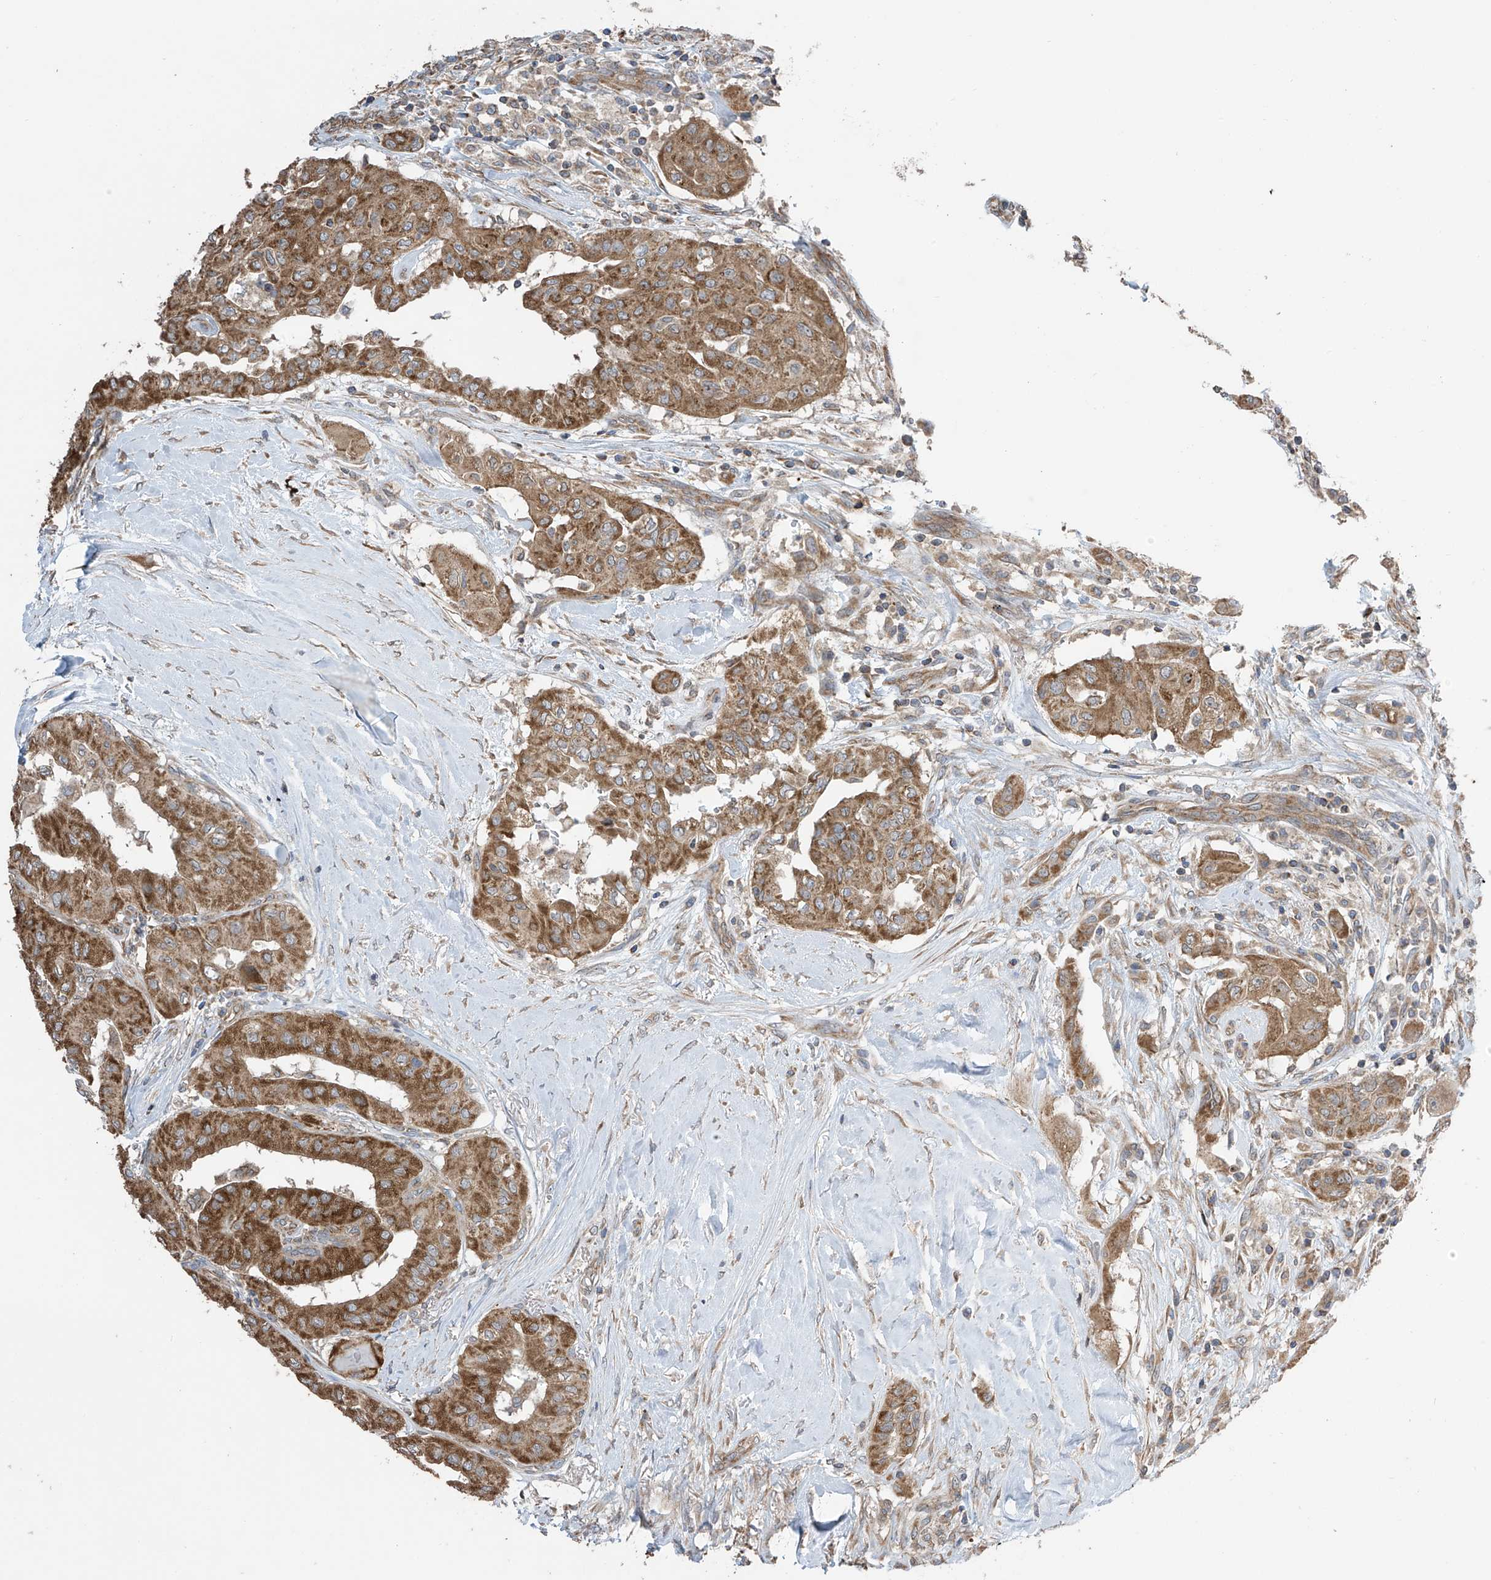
{"staining": {"intensity": "moderate", "quantity": ">75%", "location": "cytoplasmic/membranous"}, "tissue": "thyroid cancer", "cell_type": "Tumor cells", "image_type": "cancer", "snomed": [{"axis": "morphology", "description": "Papillary adenocarcinoma, NOS"}, {"axis": "topography", "description": "Thyroid gland"}], "caption": "The histopathology image reveals staining of thyroid papillary adenocarcinoma, revealing moderate cytoplasmic/membranous protein expression (brown color) within tumor cells.", "gene": "PNPT1", "patient": {"sex": "female", "age": 59}}